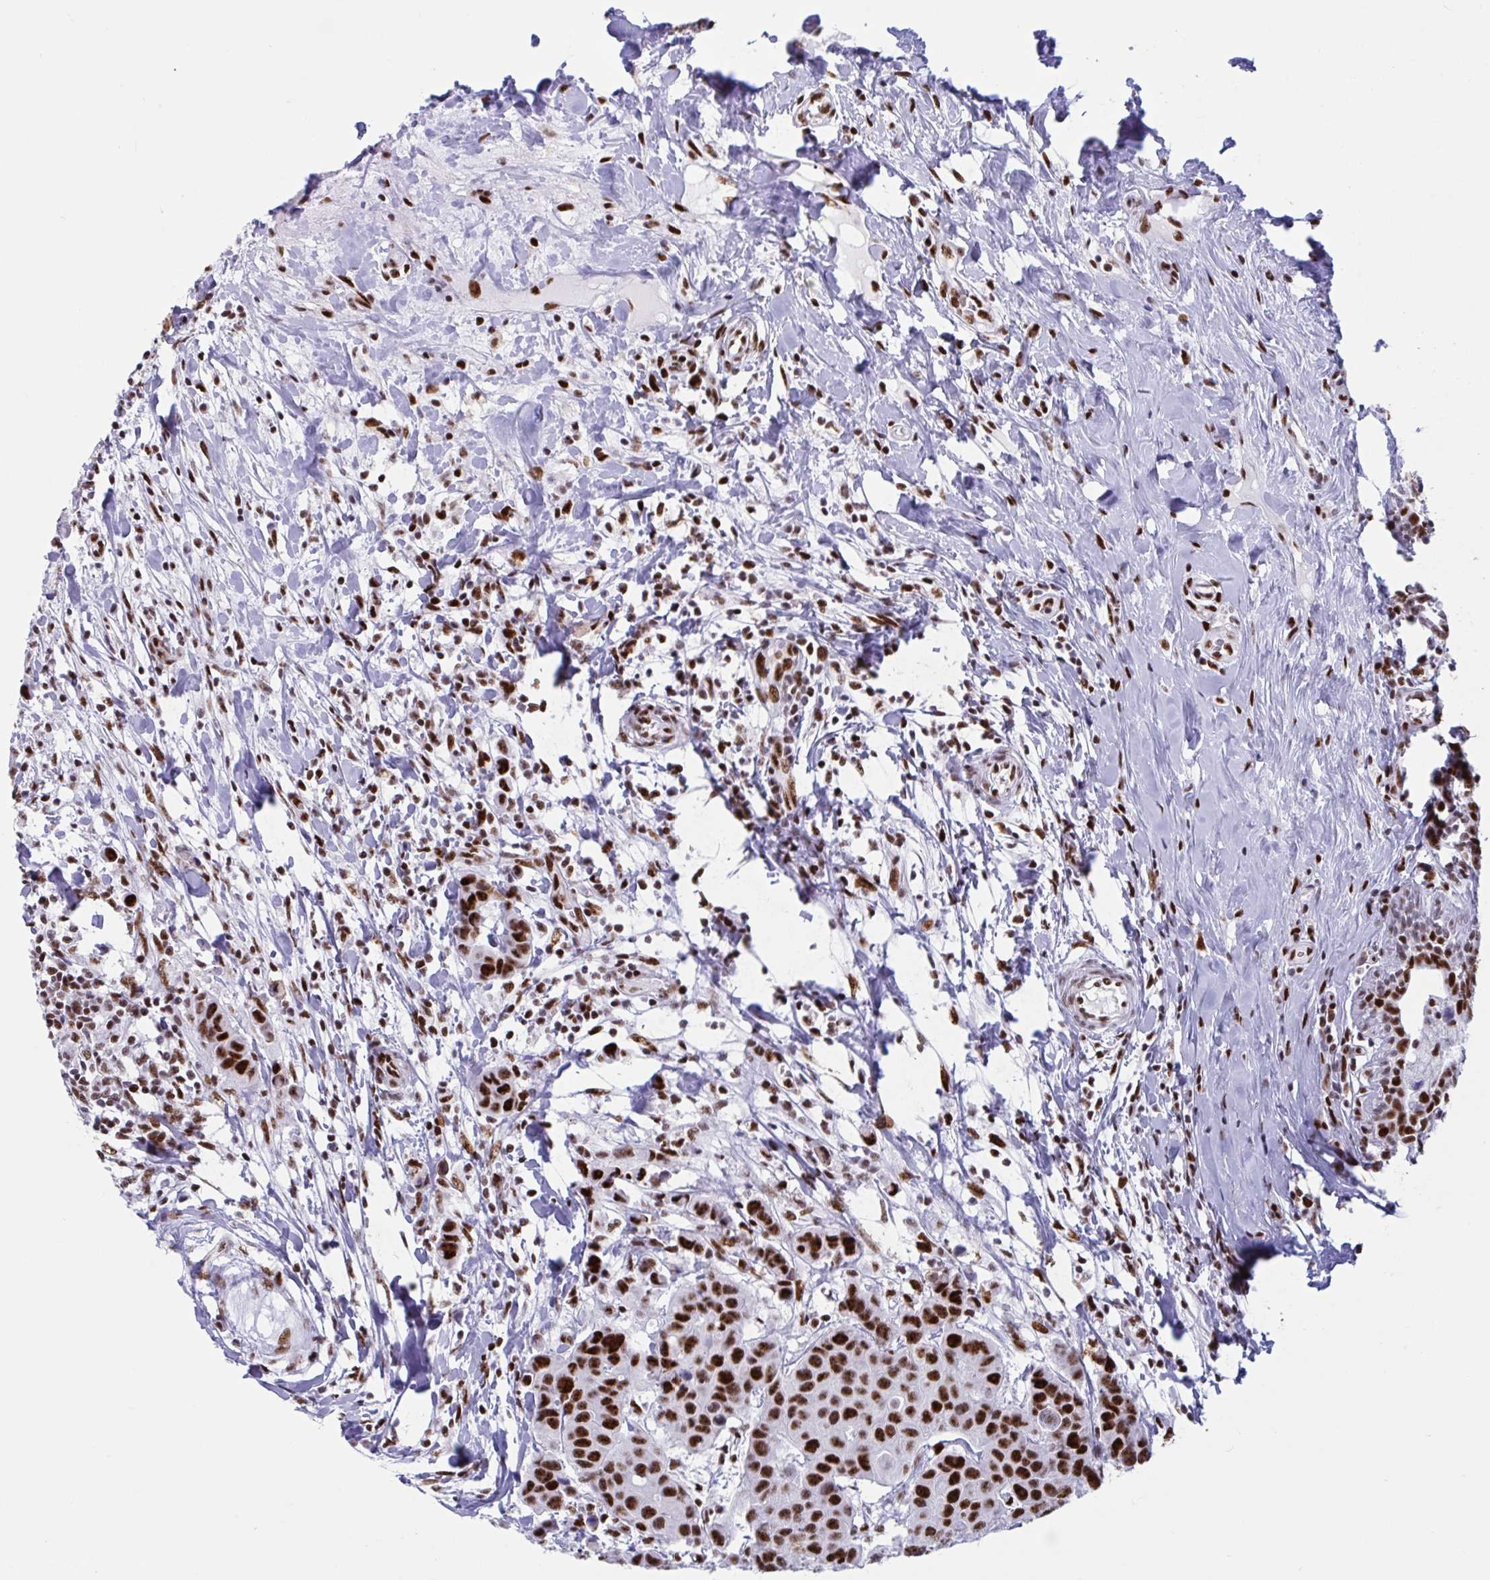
{"staining": {"intensity": "strong", "quantity": ">75%", "location": "nuclear"}, "tissue": "breast cancer", "cell_type": "Tumor cells", "image_type": "cancer", "snomed": [{"axis": "morphology", "description": "Duct carcinoma"}, {"axis": "topography", "description": "Breast"}], "caption": "About >75% of tumor cells in breast cancer exhibit strong nuclear protein expression as visualized by brown immunohistochemical staining.", "gene": "IKZF2", "patient": {"sex": "female", "age": 24}}